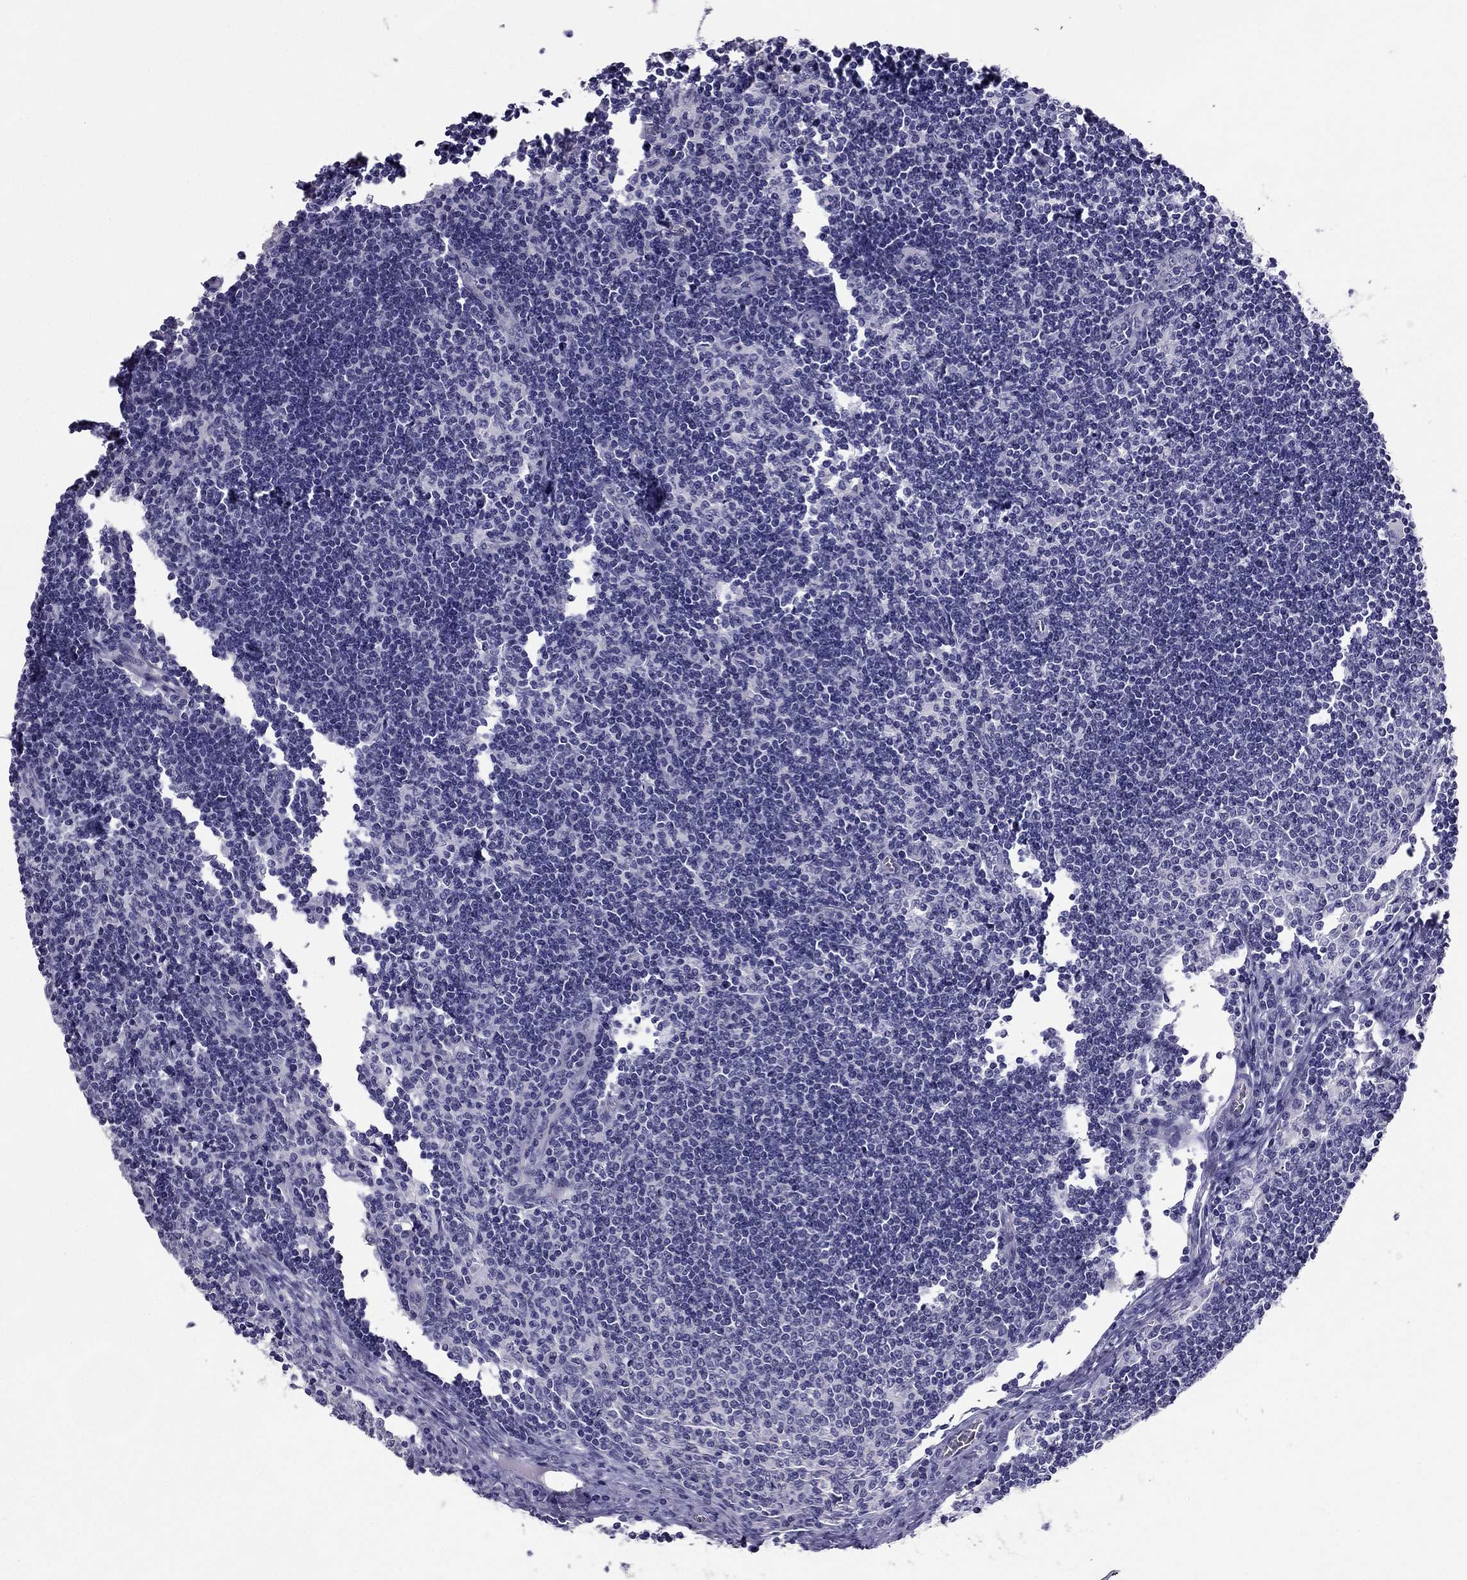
{"staining": {"intensity": "negative", "quantity": "none", "location": "none"}, "tissue": "lymph node", "cell_type": "Germinal center cells", "image_type": "normal", "snomed": [{"axis": "morphology", "description": "Normal tissue, NOS"}, {"axis": "topography", "description": "Lymph node"}], "caption": "Immunohistochemistry (IHC) histopathology image of unremarkable lymph node: lymph node stained with DAB demonstrates no significant protein expression in germinal center cells.", "gene": "PDE6A", "patient": {"sex": "male", "age": 59}}